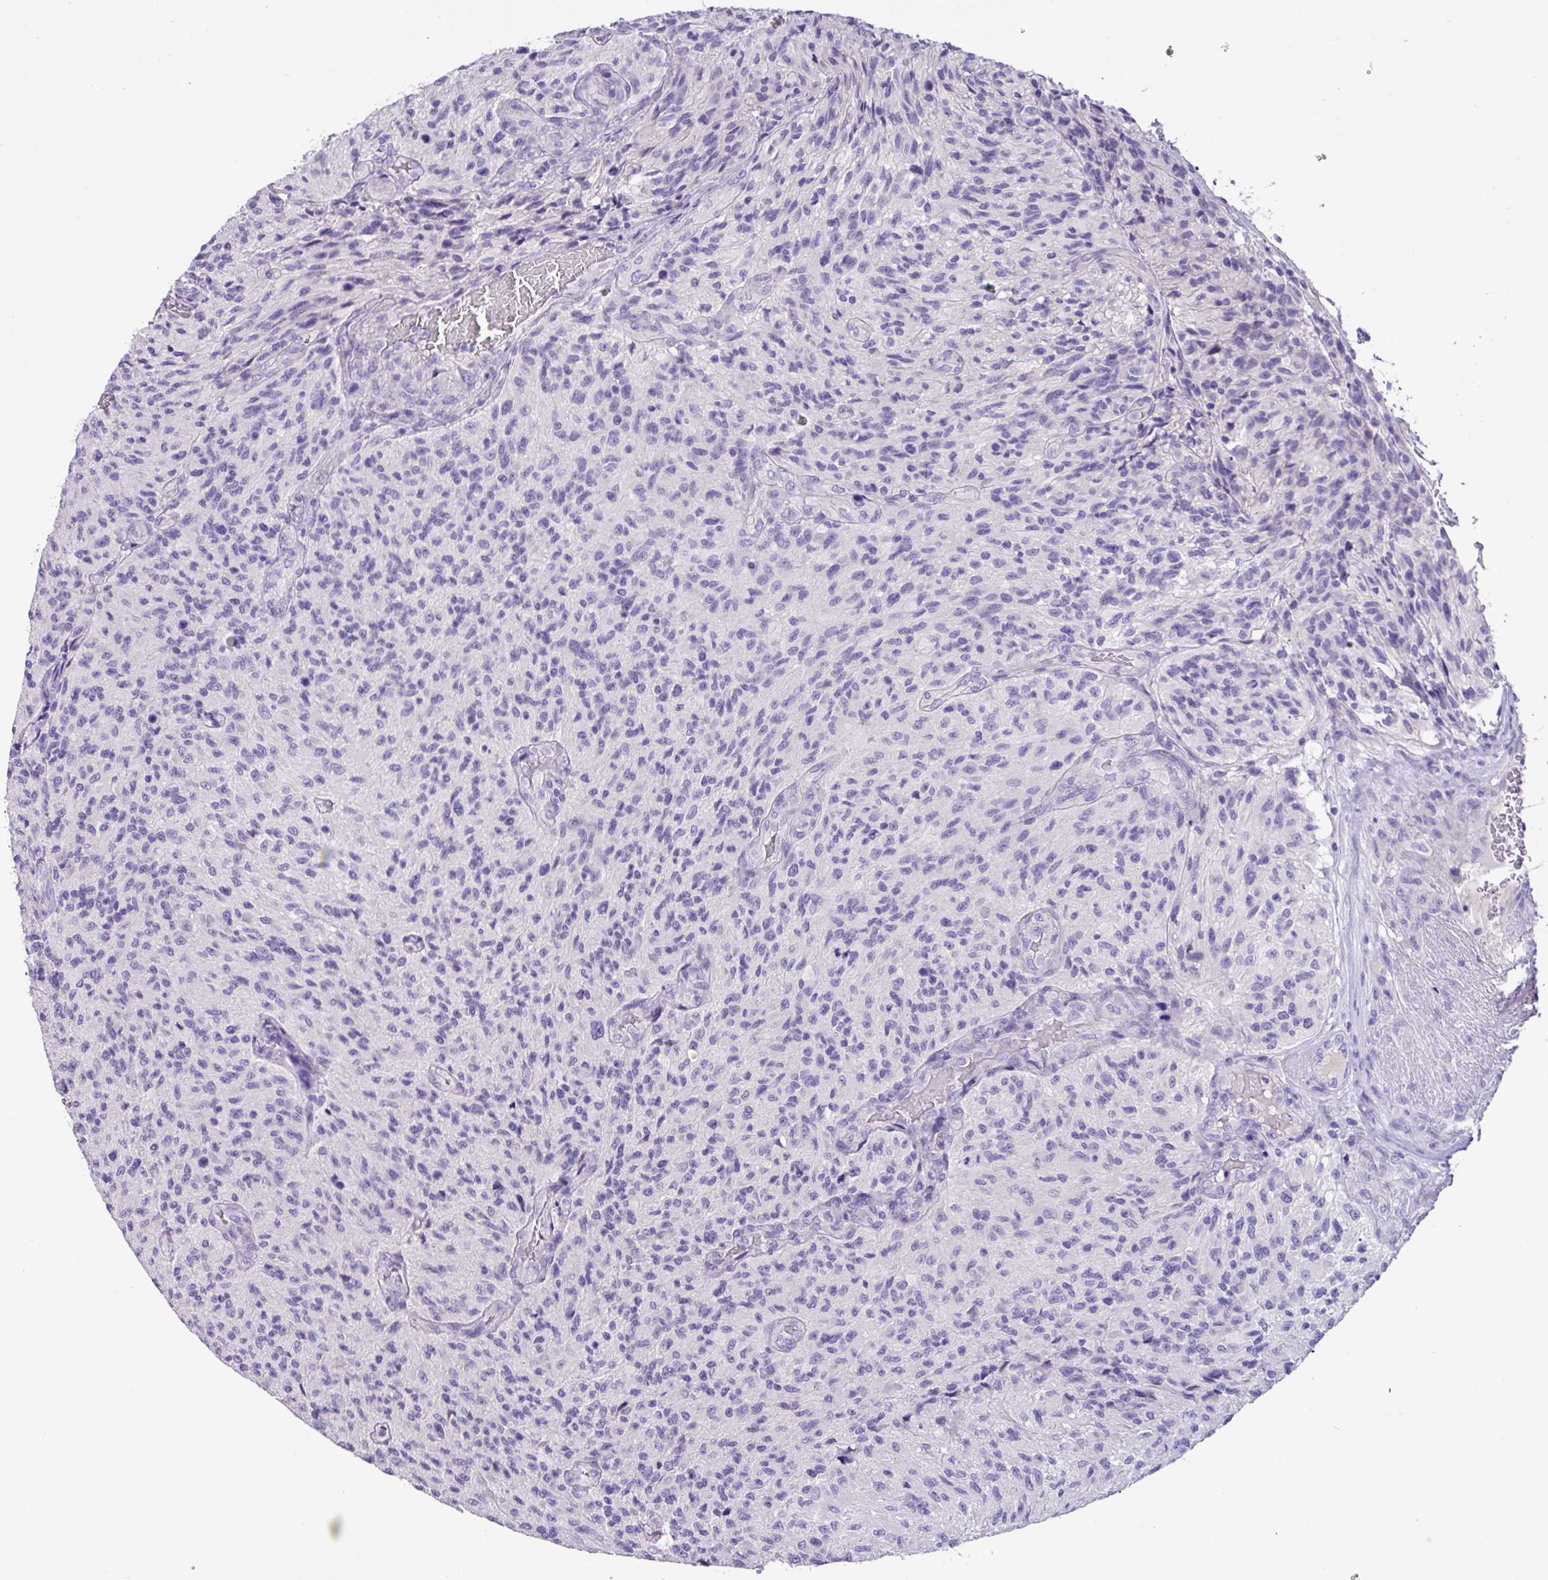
{"staining": {"intensity": "negative", "quantity": "none", "location": "none"}, "tissue": "glioma", "cell_type": "Tumor cells", "image_type": "cancer", "snomed": [{"axis": "morphology", "description": "Normal tissue, NOS"}, {"axis": "morphology", "description": "Glioma, malignant, High grade"}, {"axis": "topography", "description": "Cerebral cortex"}], "caption": "Immunohistochemistry (IHC) photomicrograph of human glioma stained for a protein (brown), which reveals no expression in tumor cells. (DAB (3,3'-diaminobenzidine) immunohistochemistry (IHC) with hematoxylin counter stain).", "gene": "EPCAM", "patient": {"sex": "male", "age": 56}}